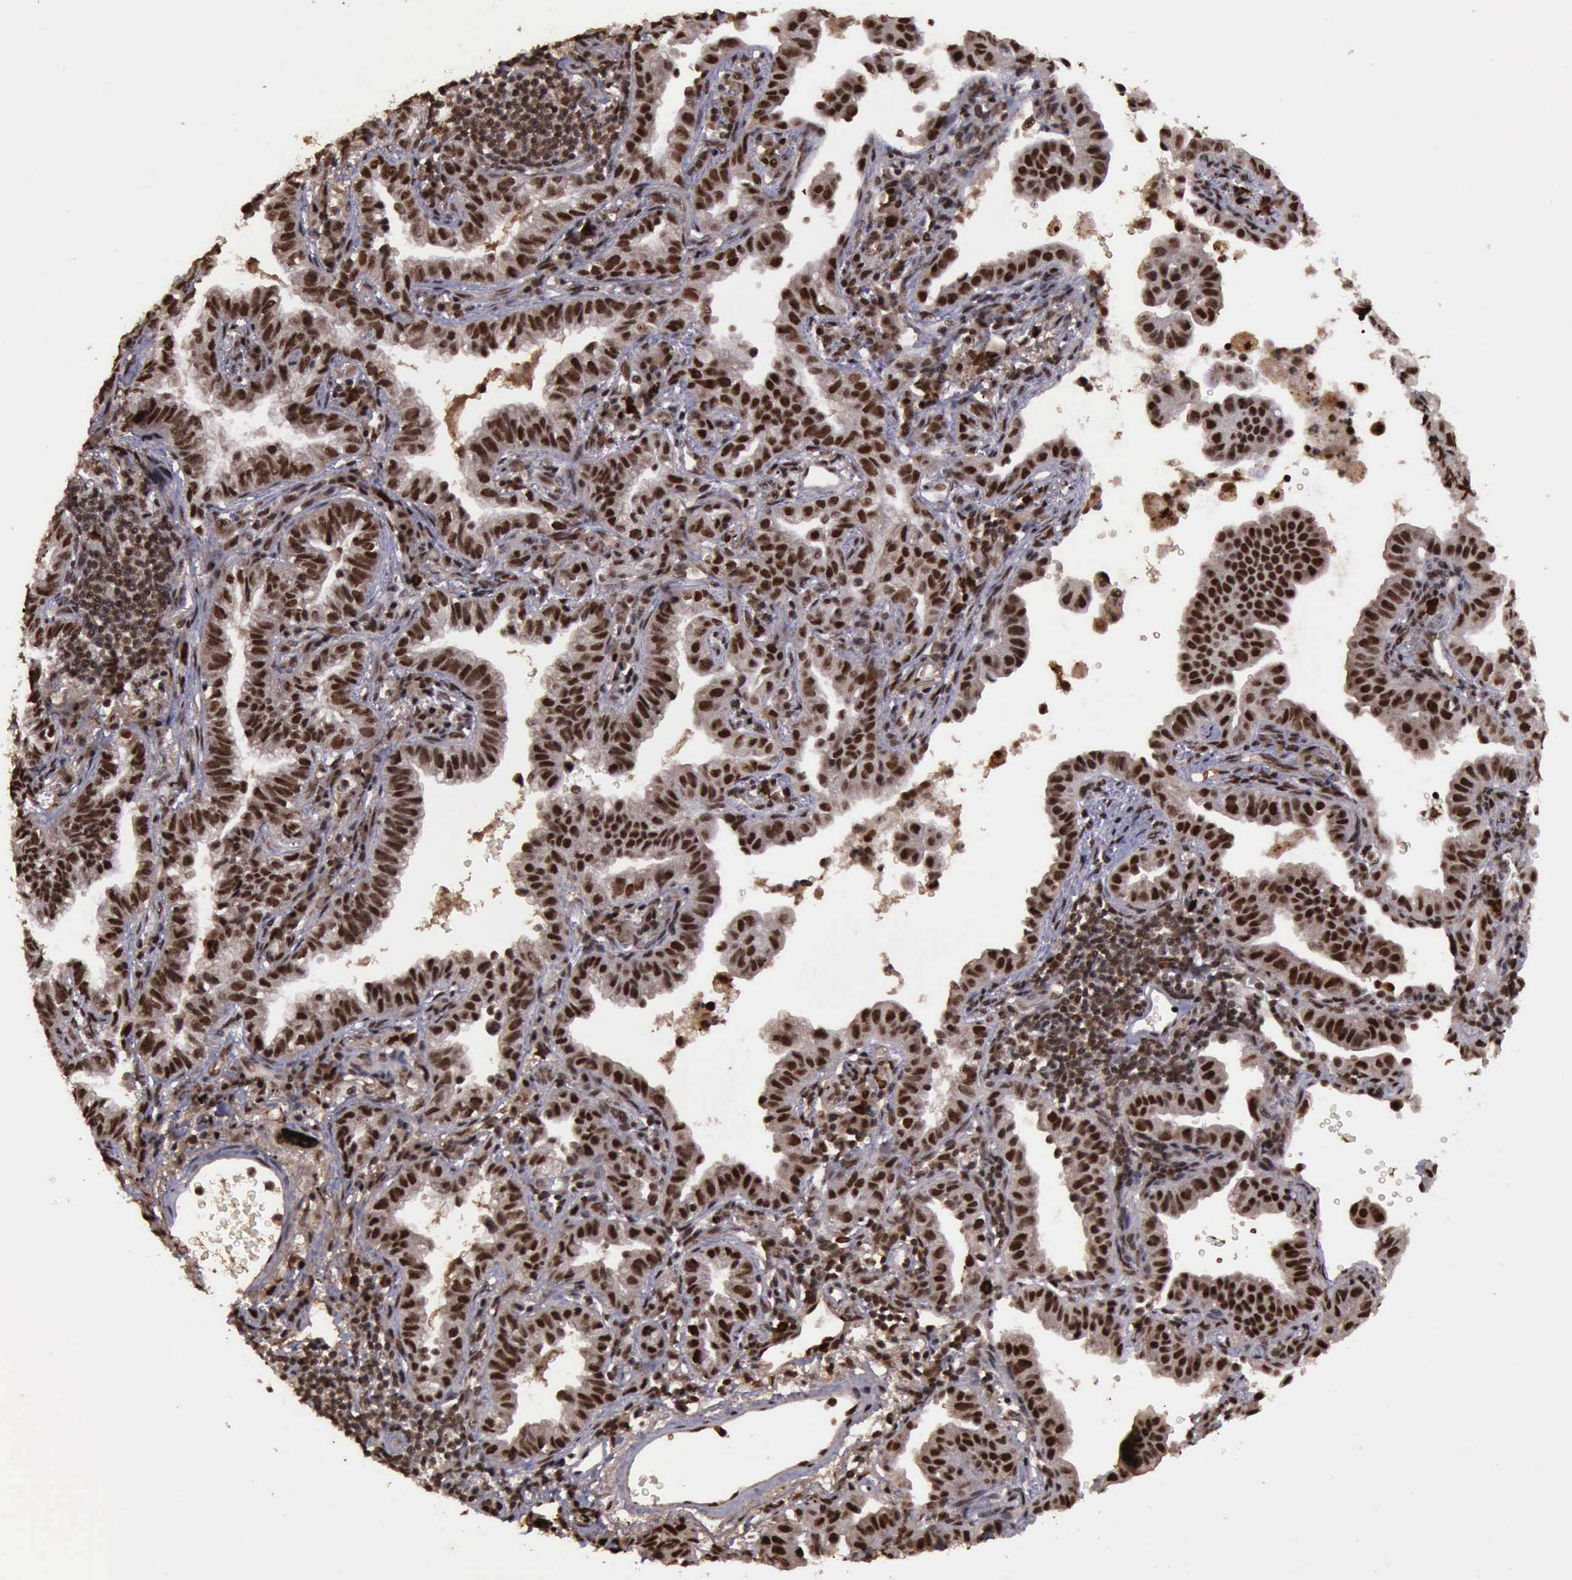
{"staining": {"intensity": "strong", "quantity": ">75%", "location": "nuclear"}, "tissue": "lung cancer", "cell_type": "Tumor cells", "image_type": "cancer", "snomed": [{"axis": "morphology", "description": "Adenocarcinoma, NOS"}, {"axis": "topography", "description": "Lung"}], "caption": "Immunohistochemistry (DAB) staining of human lung cancer (adenocarcinoma) displays strong nuclear protein positivity in approximately >75% of tumor cells.", "gene": "TRMT2A", "patient": {"sex": "female", "age": 50}}